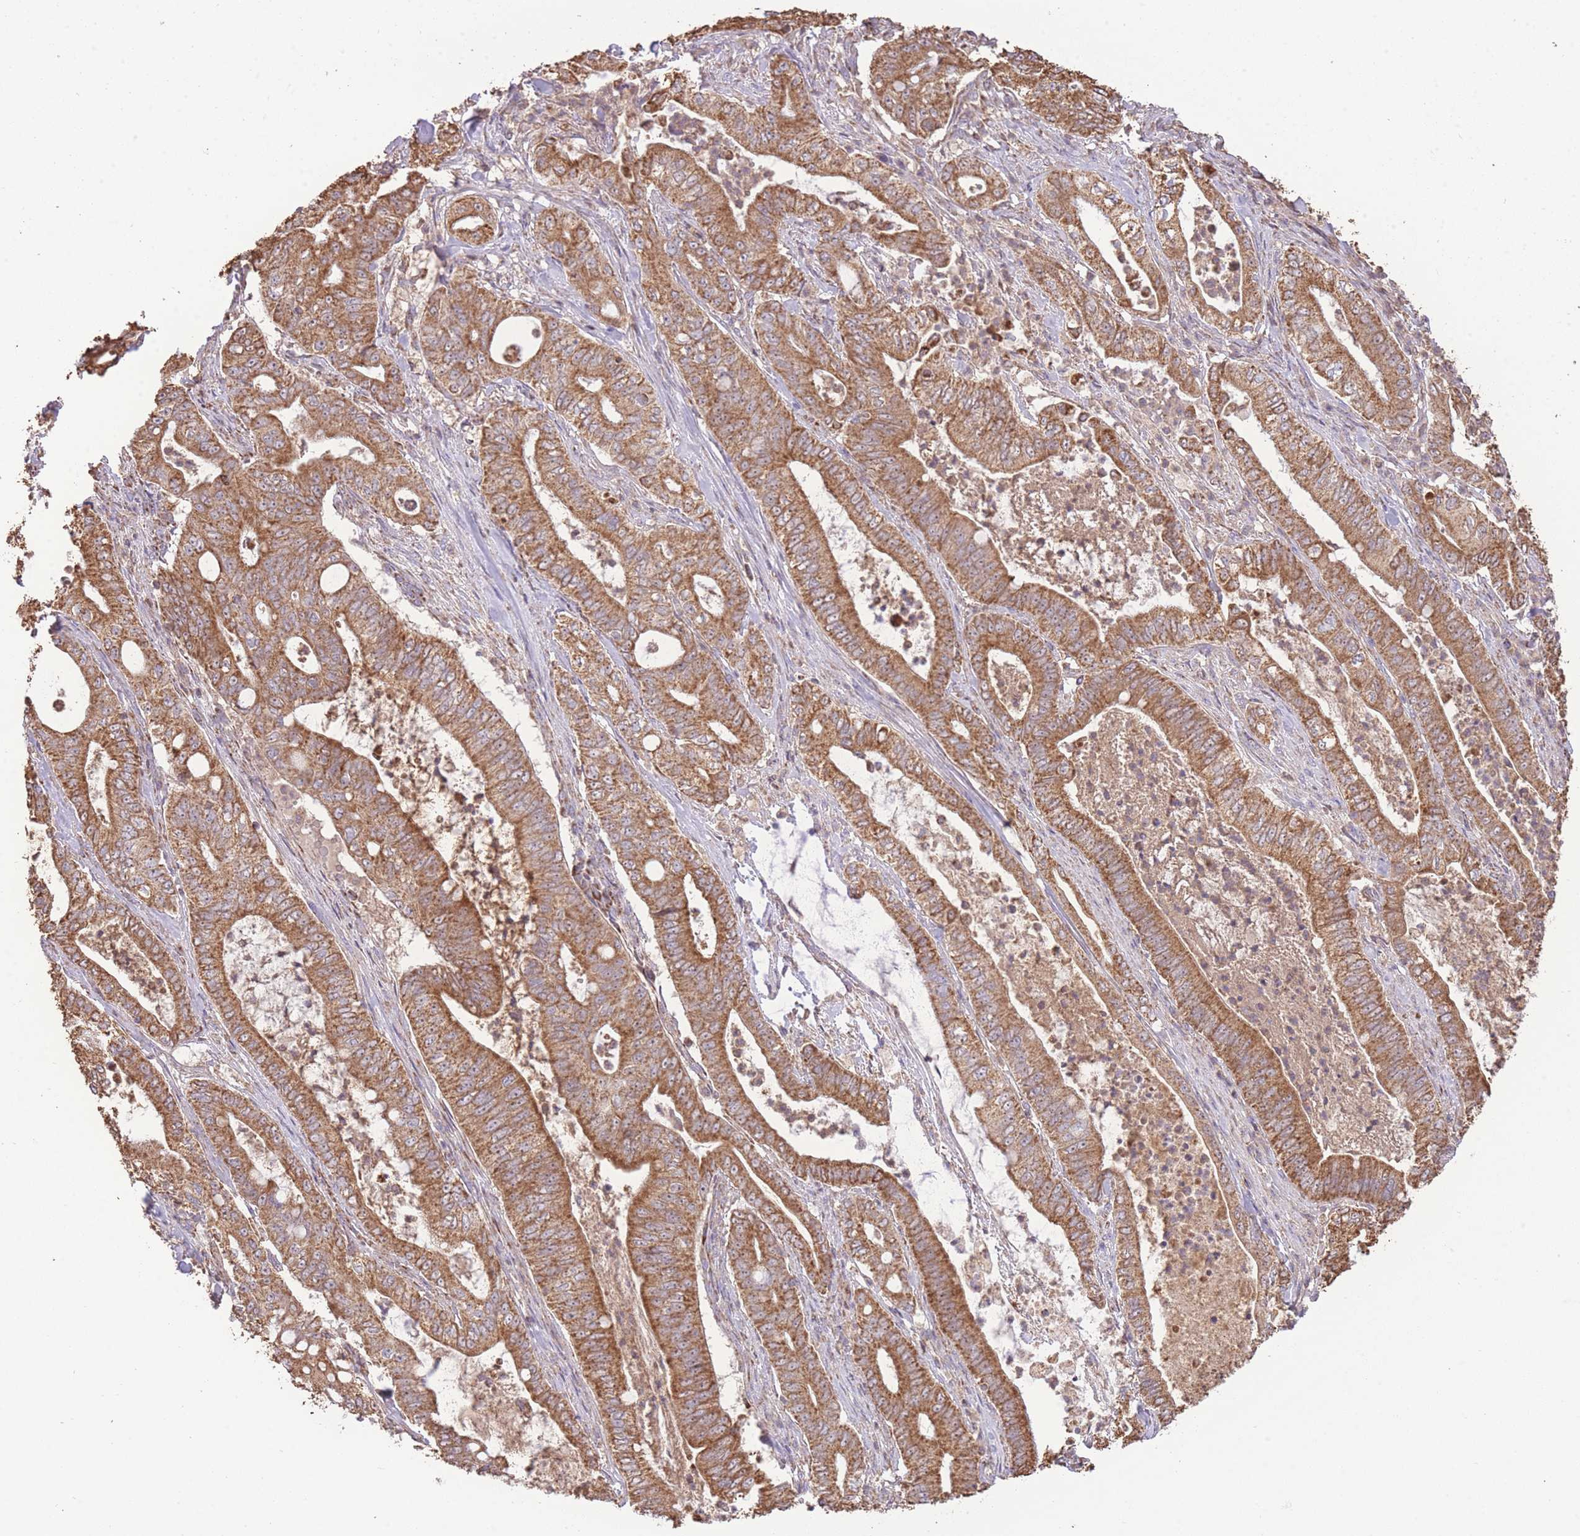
{"staining": {"intensity": "strong", "quantity": ">75%", "location": "cytoplasmic/membranous"}, "tissue": "pancreatic cancer", "cell_type": "Tumor cells", "image_type": "cancer", "snomed": [{"axis": "morphology", "description": "Adenocarcinoma, NOS"}, {"axis": "topography", "description": "Pancreas"}], "caption": "Immunohistochemical staining of human pancreatic adenocarcinoma exhibits high levels of strong cytoplasmic/membranous expression in approximately >75% of tumor cells.", "gene": "PREP", "patient": {"sex": "male", "age": 71}}